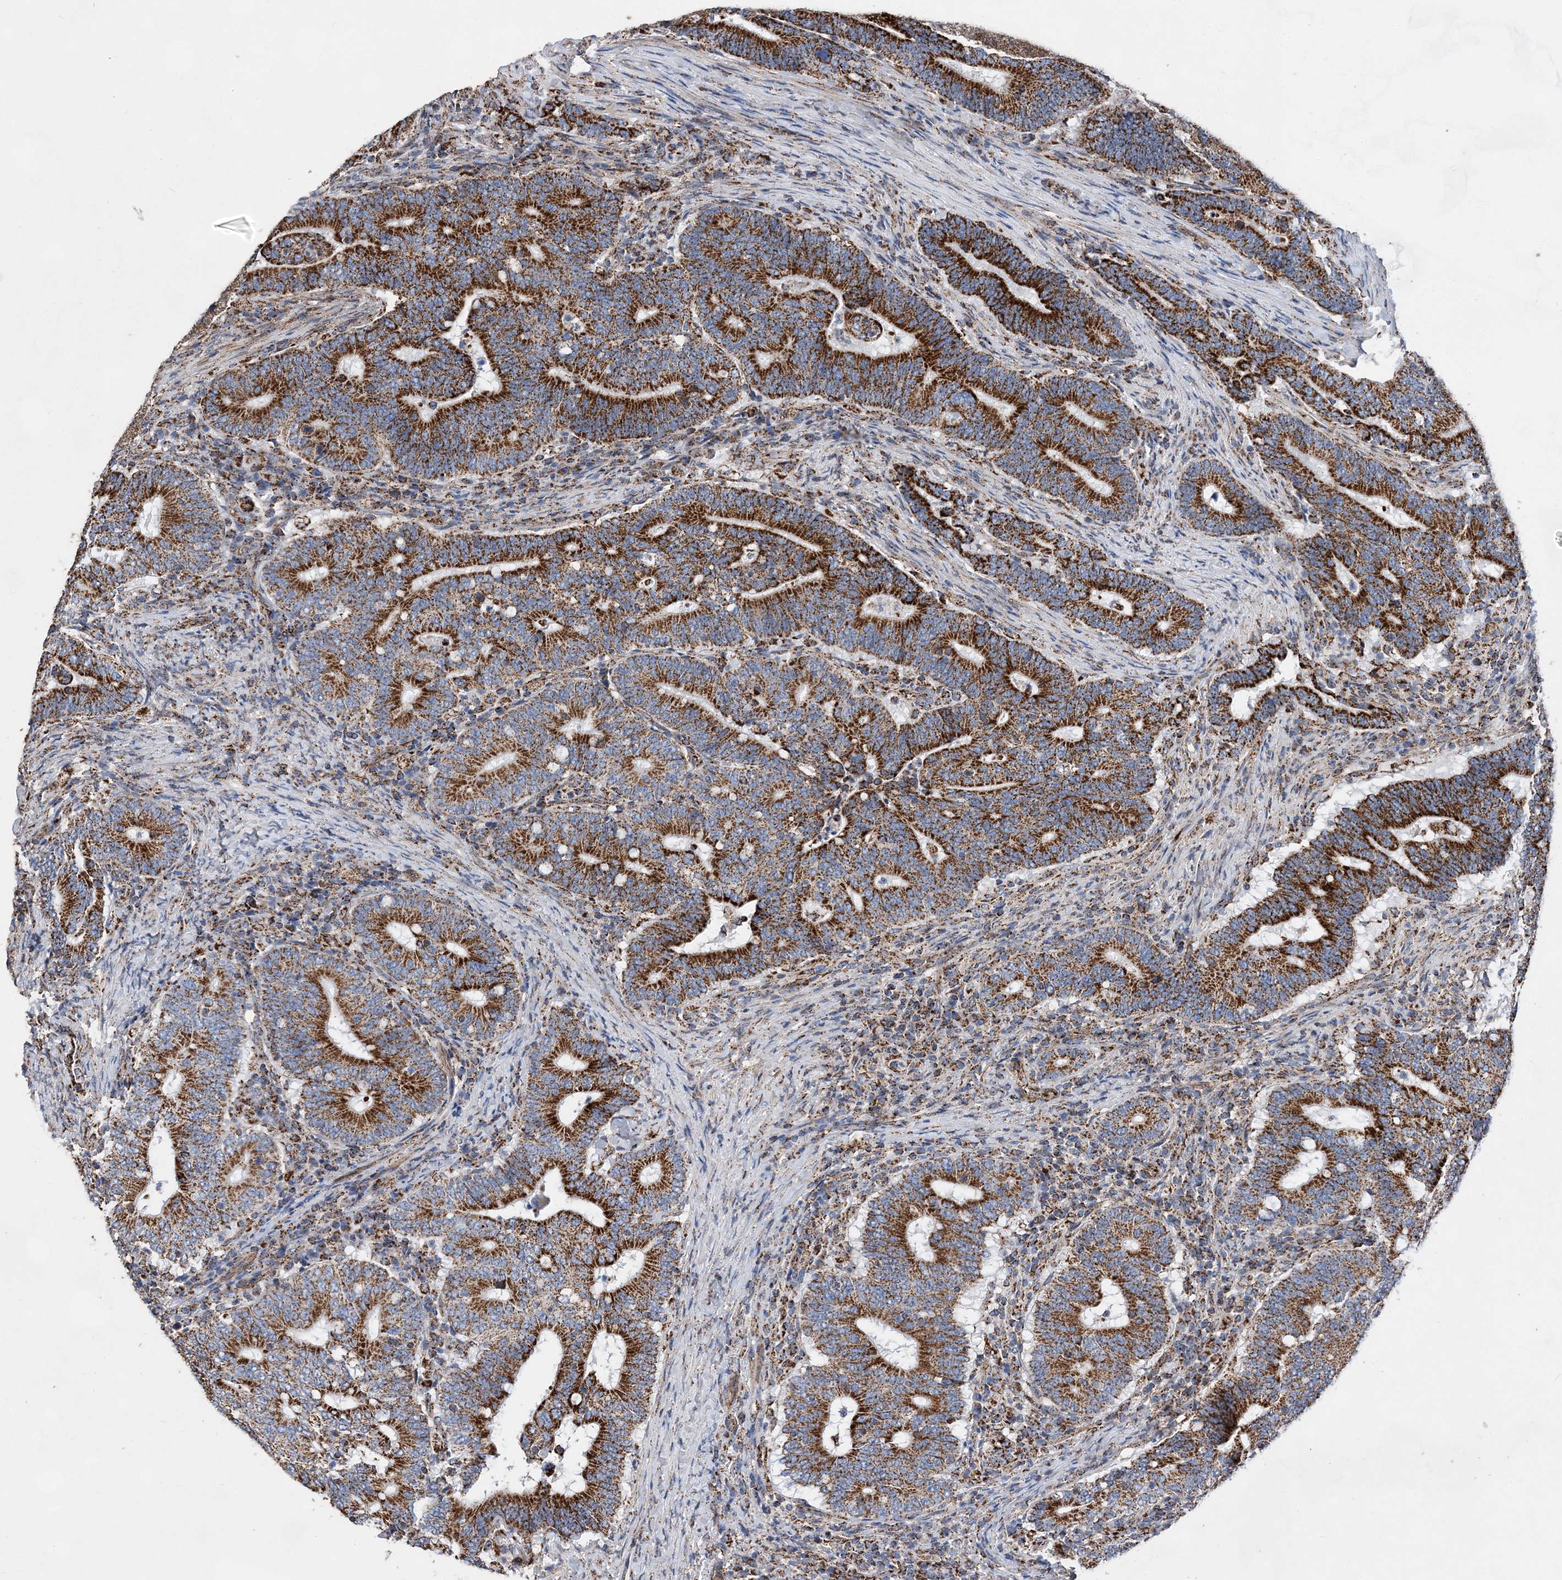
{"staining": {"intensity": "strong", "quantity": ">75%", "location": "cytoplasmic/membranous"}, "tissue": "colorectal cancer", "cell_type": "Tumor cells", "image_type": "cancer", "snomed": [{"axis": "morphology", "description": "Adenocarcinoma, NOS"}, {"axis": "topography", "description": "Colon"}], "caption": "Immunohistochemistry staining of colorectal cancer (adenocarcinoma), which shows high levels of strong cytoplasmic/membranous staining in approximately >75% of tumor cells indicating strong cytoplasmic/membranous protein positivity. The staining was performed using DAB (3,3'-diaminobenzidine) (brown) for protein detection and nuclei were counterstained in hematoxylin (blue).", "gene": "ACOT9", "patient": {"sex": "female", "age": 66}}